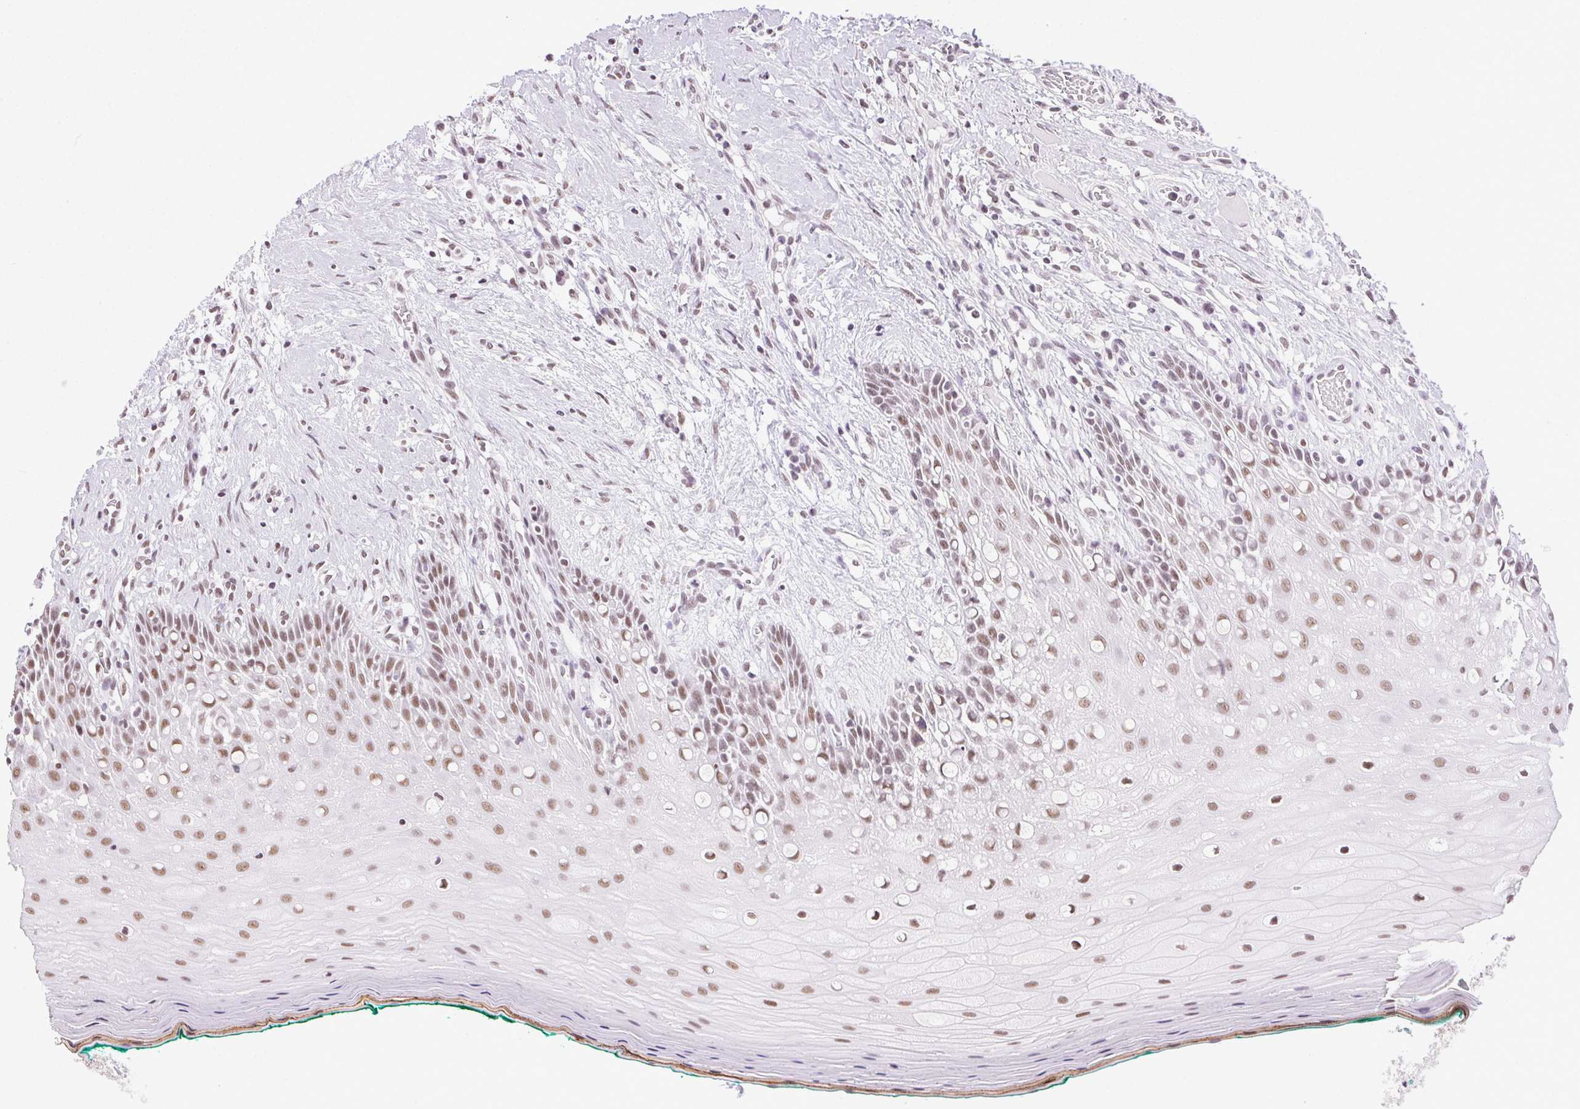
{"staining": {"intensity": "moderate", "quantity": ">75%", "location": "nuclear"}, "tissue": "oral mucosa", "cell_type": "Squamous epithelial cells", "image_type": "normal", "snomed": [{"axis": "morphology", "description": "Normal tissue, NOS"}, {"axis": "topography", "description": "Oral tissue"}], "caption": "Brown immunohistochemical staining in benign oral mucosa reveals moderate nuclear positivity in approximately >75% of squamous epithelial cells. Nuclei are stained in blue.", "gene": "TRA2B", "patient": {"sex": "female", "age": 83}}